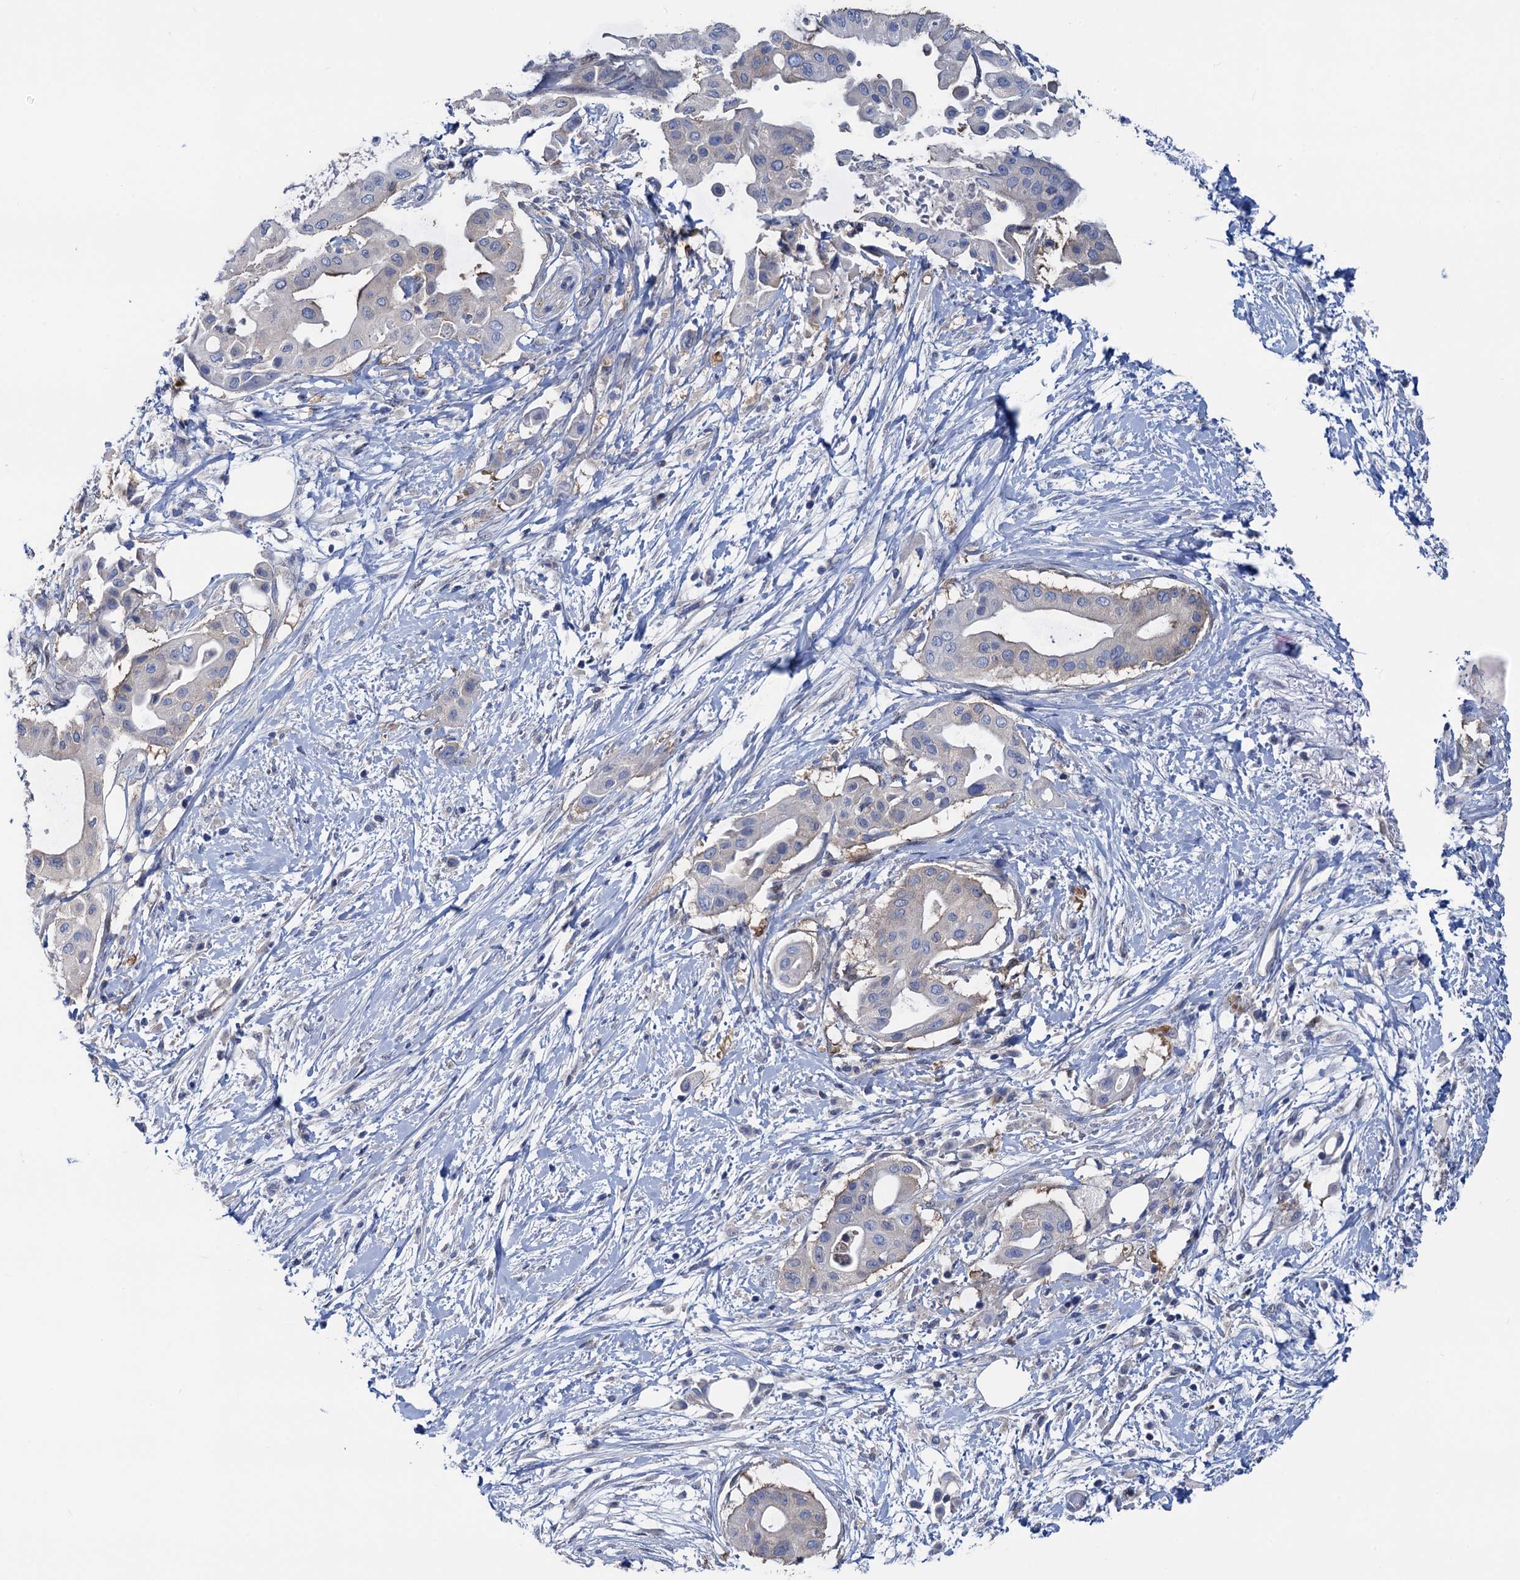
{"staining": {"intensity": "negative", "quantity": "none", "location": "none"}, "tissue": "pancreatic cancer", "cell_type": "Tumor cells", "image_type": "cancer", "snomed": [{"axis": "morphology", "description": "Adenocarcinoma, NOS"}, {"axis": "topography", "description": "Pancreas"}], "caption": "Human adenocarcinoma (pancreatic) stained for a protein using IHC shows no expression in tumor cells.", "gene": "ZNRD2", "patient": {"sex": "male", "age": 68}}